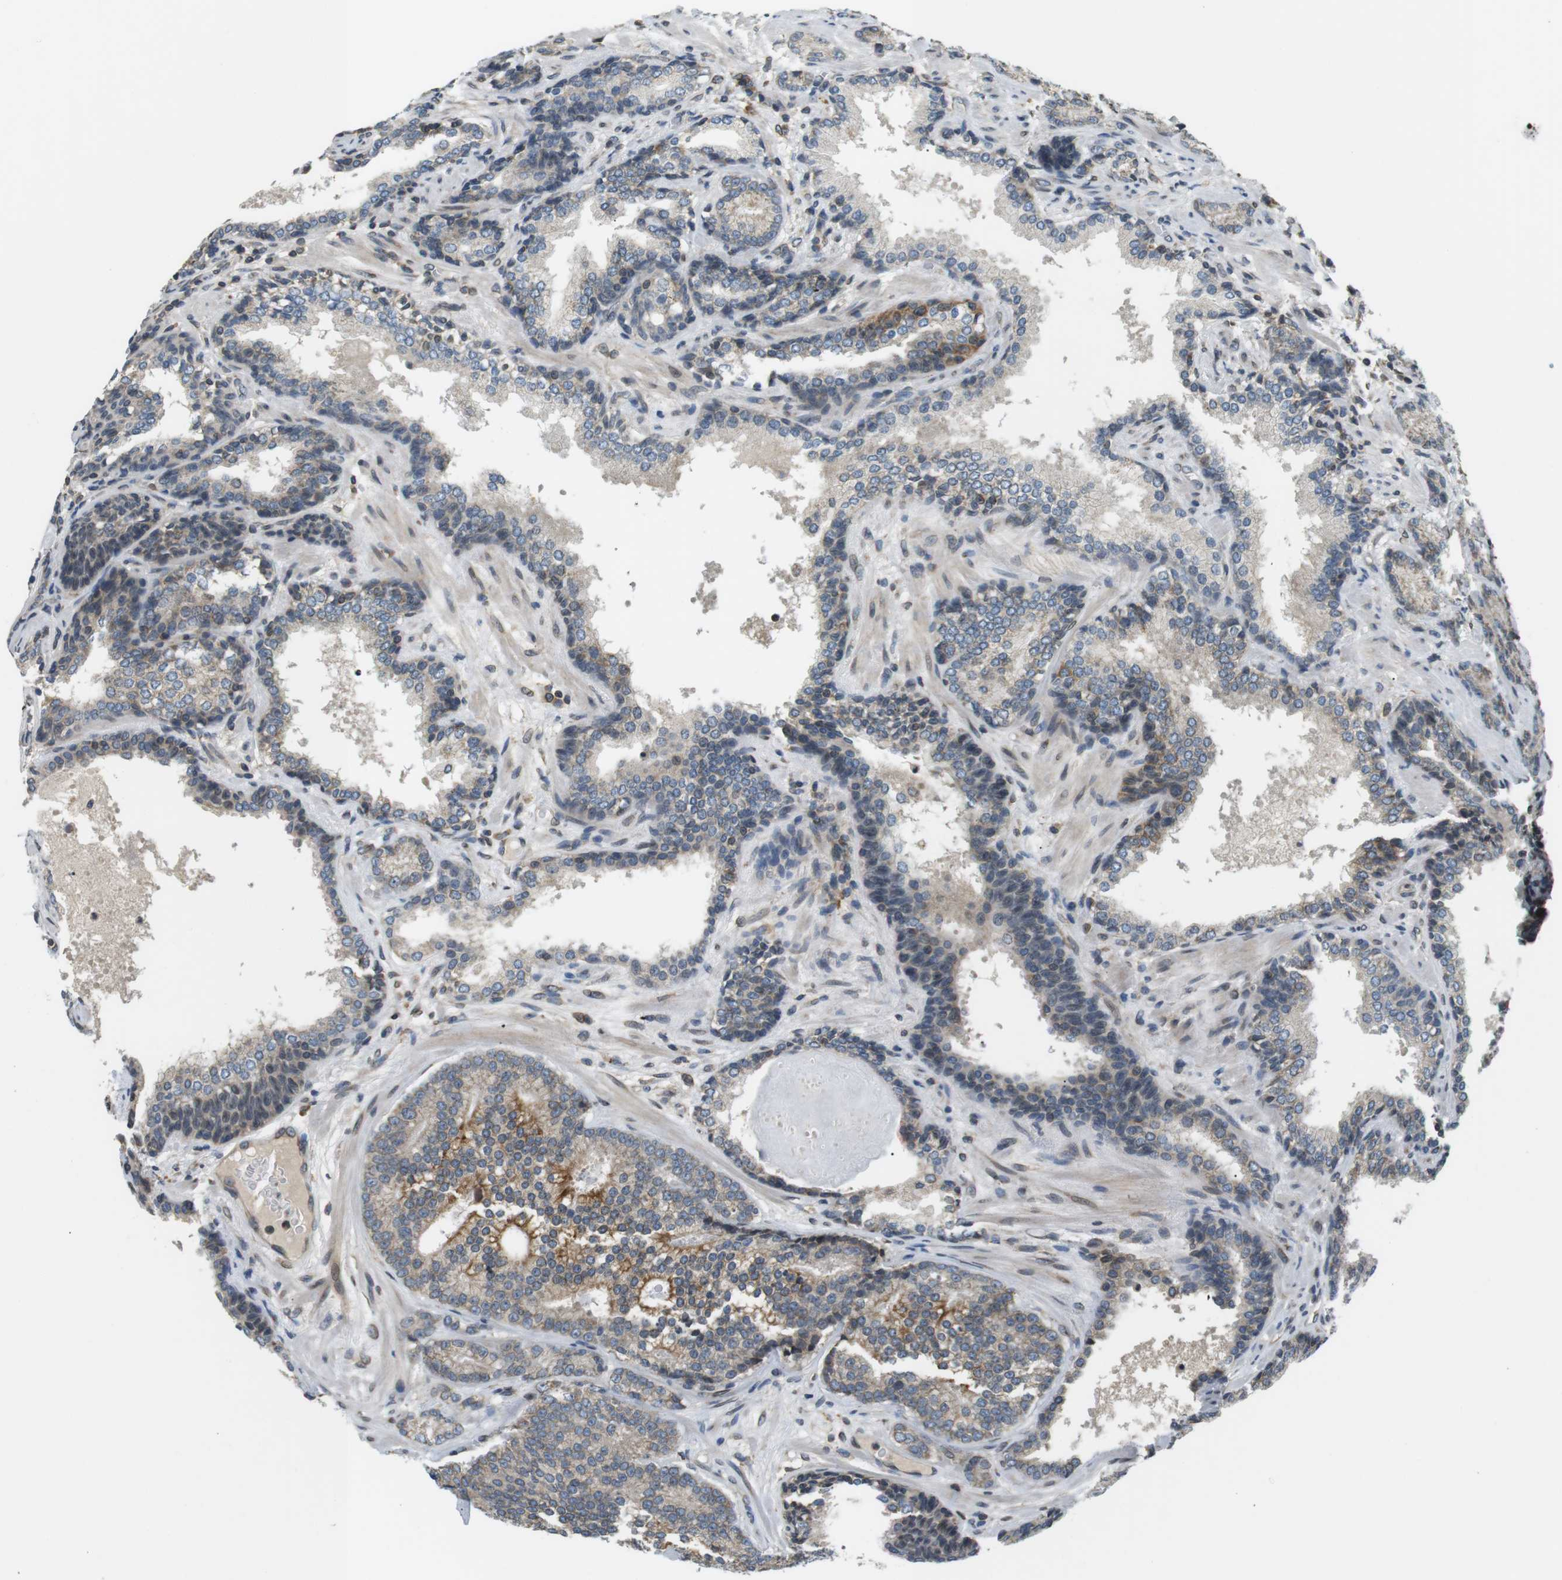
{"staining": {"intensity": "weak", "quantity": "<25%", "location": "cytoplasmic/membranous"}, "tissue": "prostate cancer", "cell_type": "Tumor cells", "image_type": "cancer", "snomed": [{"axis": "morphology", "description": "Adenocarcinoma, High grade"}, {"axis": "topography", "description": "Prostate"}], "caption": "Immunohistochemical staining of human high-grade adenocarcinoma (prostate) exhibits no significant expression in tumor cells. Nuclei are stained in blue.", "gene": "TMX4", "patient": {"sex": "male", "age": 61}}